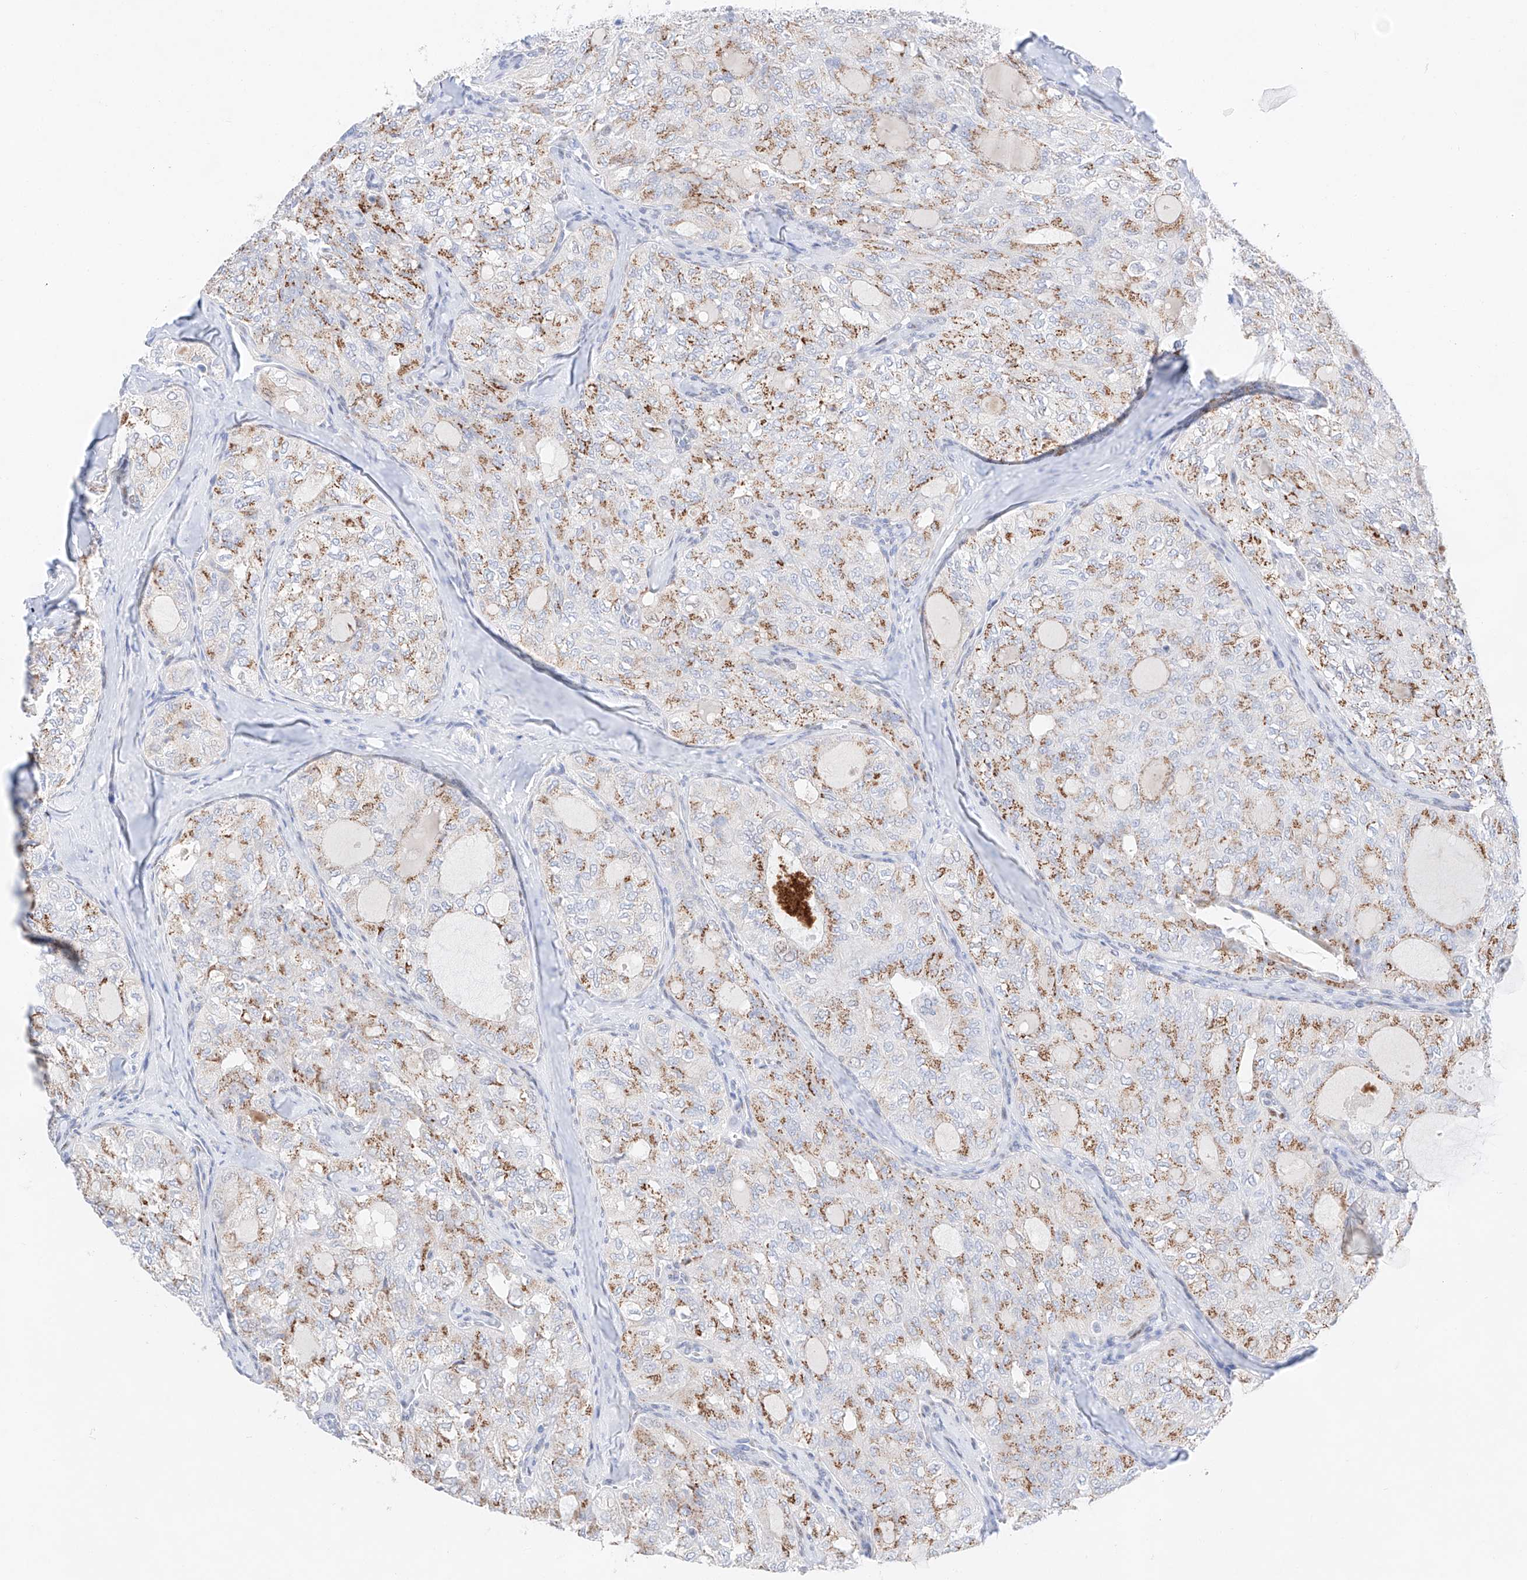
{"staining": {"intensity": "moderate", "quantity": ">75%", "location": "cytoplasmic/membranous"}, "tissue": "thyroid cancer", "cell_type": "Tumor cells", "image_type": "cancer", "snomed": [{"axis": "morphology", "description": "Follicular adenoma carcinoma, NOS"}, {"axis": "topography", "description": "Thyroid gland"}], "caption": "Immunohistochemical staining of human follicular adenoma carcinoma (thyroid) displays medium levels of moderate cytoplasmic/membranous protein expression in approximately >75% of tumor cells.", "gene": "NT5C3B", "patient": {"sex": "male", "age": 75}}